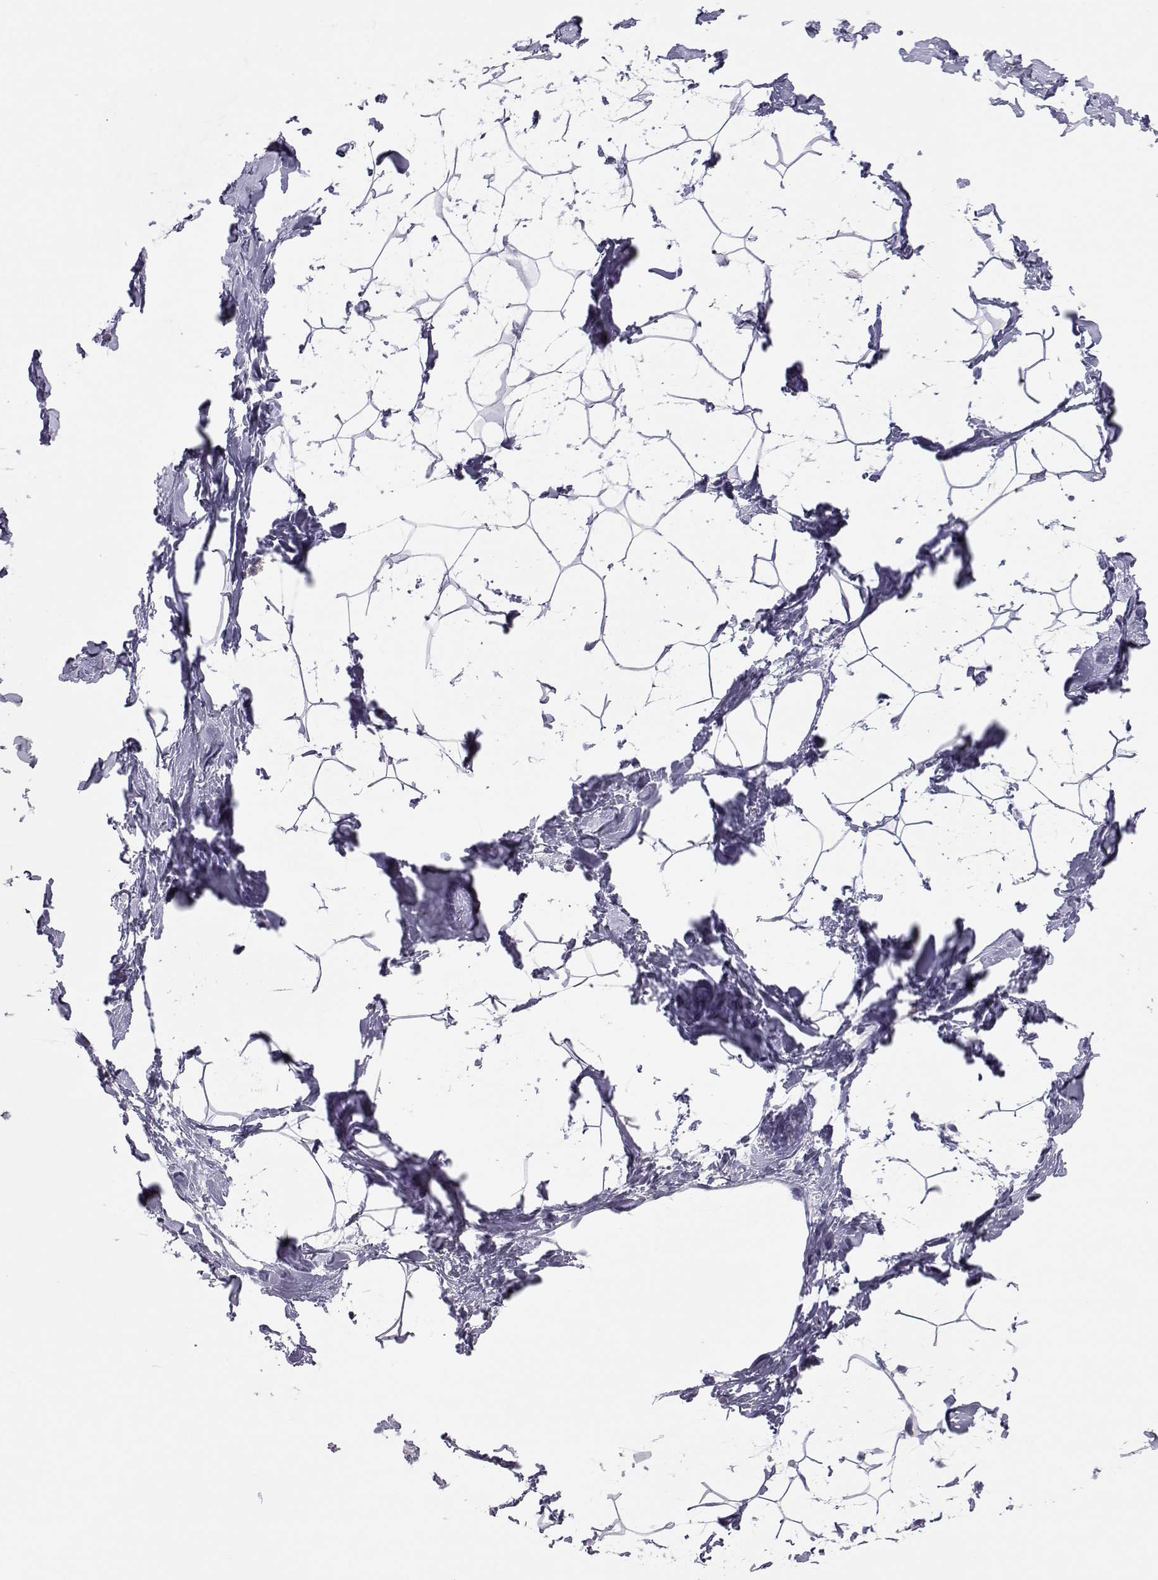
{"staining": {"intensity": "negative", "quantity": "none", "location": "none"}, "tissue": "breast", "cell_type": "Adipocytes", "image_type": "normal", "snomed": [{"axis": "morphology", "description": "Normal tissue, NOS"}, {"axis": "topography", "description": "Breast"}], "caption": "IHC of unremarkable human breast exhibits no positivity in adipocytes.", "gene": "SST", "patient": {"sex": "female", "age": 32}}